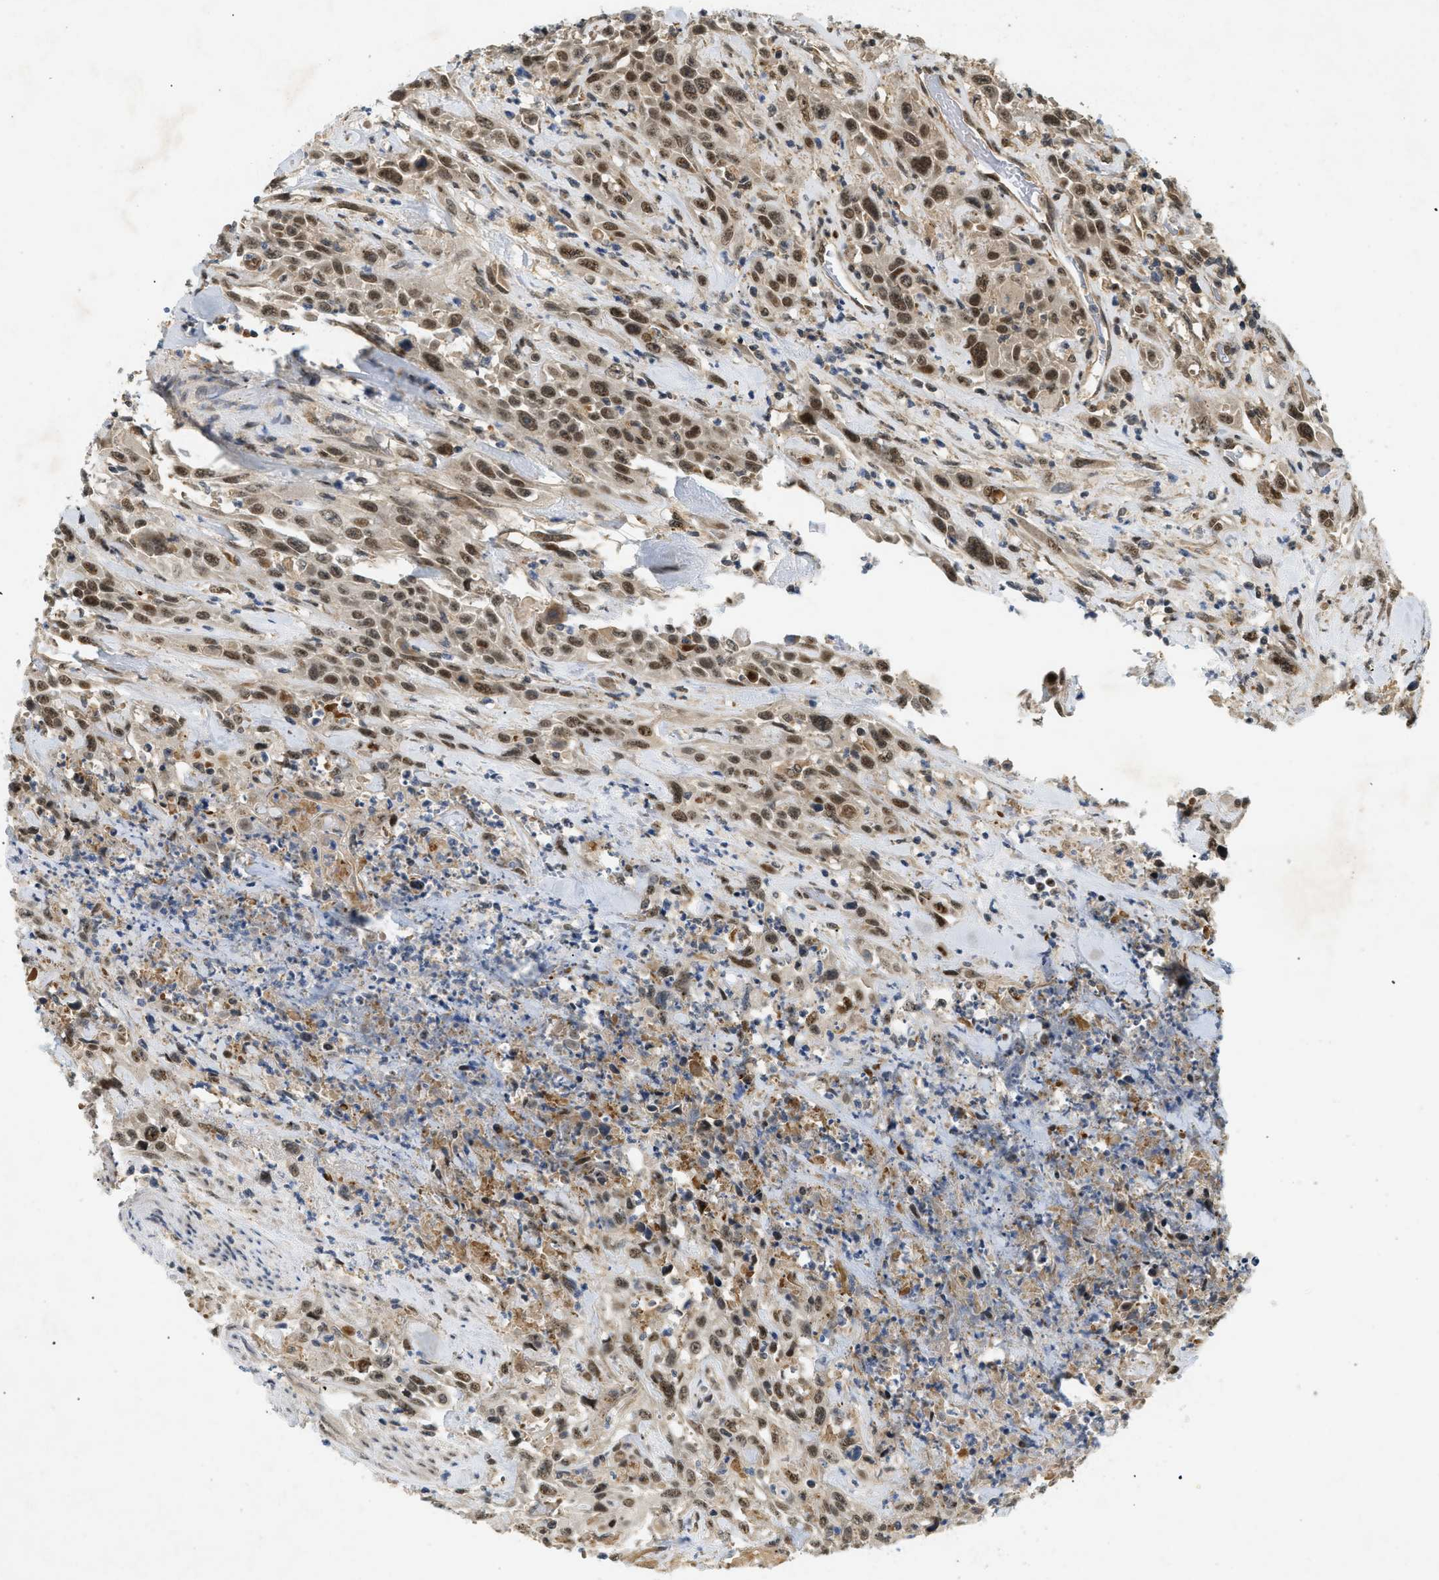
{"staining": {"intensity": "moderate", "quantity": ">75%", "location": "cytoplasmic/membranous,nuclear"}, "tissue": "urothelial cancer", "cell_type": "Tumor cells", "image_type": "cancer", "snomed": [{"axis": "morphology", "description": "Urothelial carcinoma, High grade"}, {"axis": "topography", "description": "Urinary bladder"}], "caption": "A brown stain shows moderate cytoplasmic/membranous and nuclear expression of a protein in human urothelial carcinoma (high-grade) tumor cells. Using DAB (brown) and hematoxylin (blue) stains, captured at high magnification using brightfield microscopy.", "gene": "PDGFB", "patient": {"sex": "female", "age": 84}}